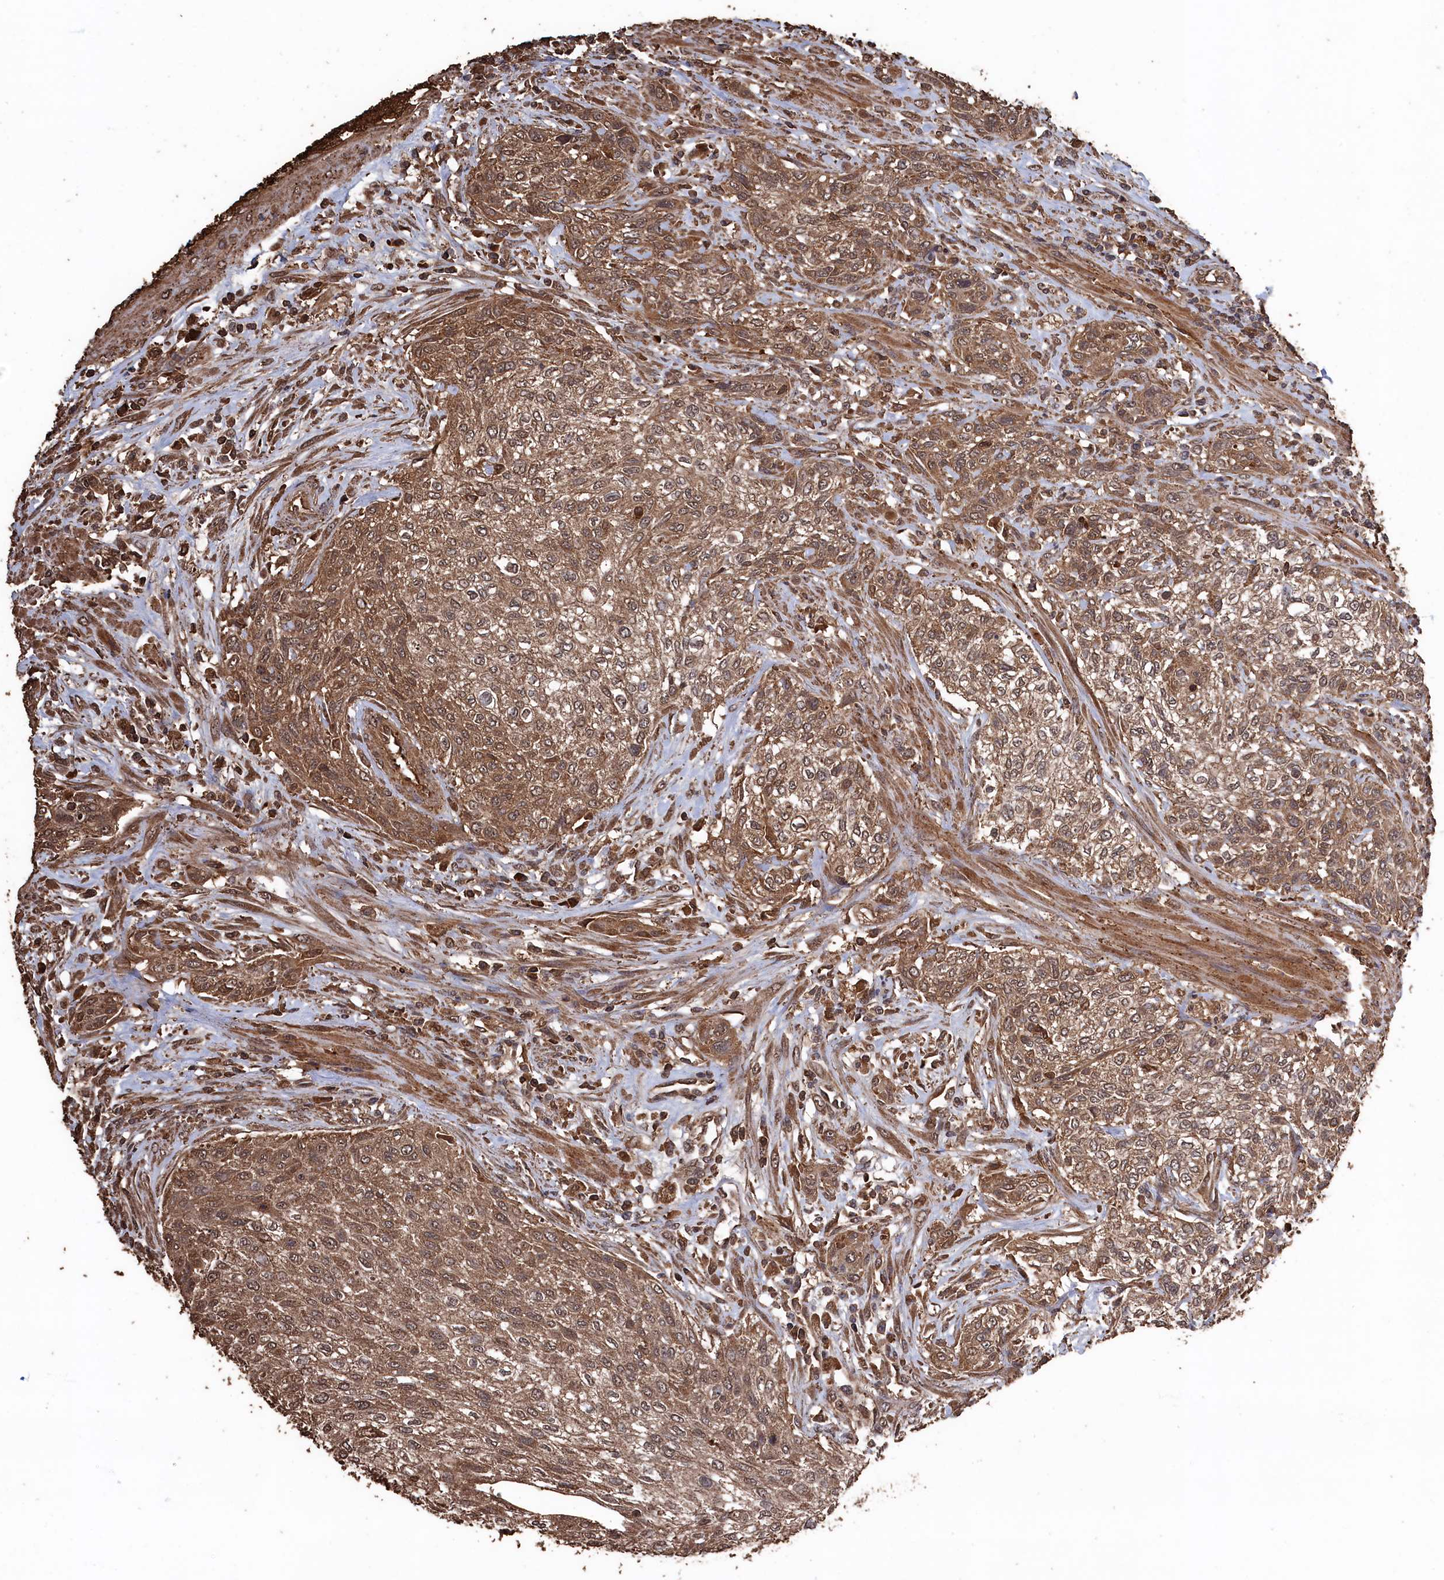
{"staining": {"intensity": "moderate", "quantity": ">75%", "location": "cytoplasmic/membranous"}, "tissue": "urothelial cancer", "cell_type": "Tumor cells", "image_type": "cancer", "snomed": [{"axis": "morphology", "description": "Normal tissue, NOS"}, {"axis": "morphology", "description": "Urothelial carcinoma, NOS"}, {"axis": "topography", "description": "Urinary bladder"}, {"axis": "topography", "description": "Peripheral nerve tissue"}], "caption": "Human urothelial cancer stained for a protein (brown) shows moderate cytoplasmic/membranous positive expression in about >75% of tumor cells.", "gene": "SNX33", "patient": {"sex": "male", "age": 35}}